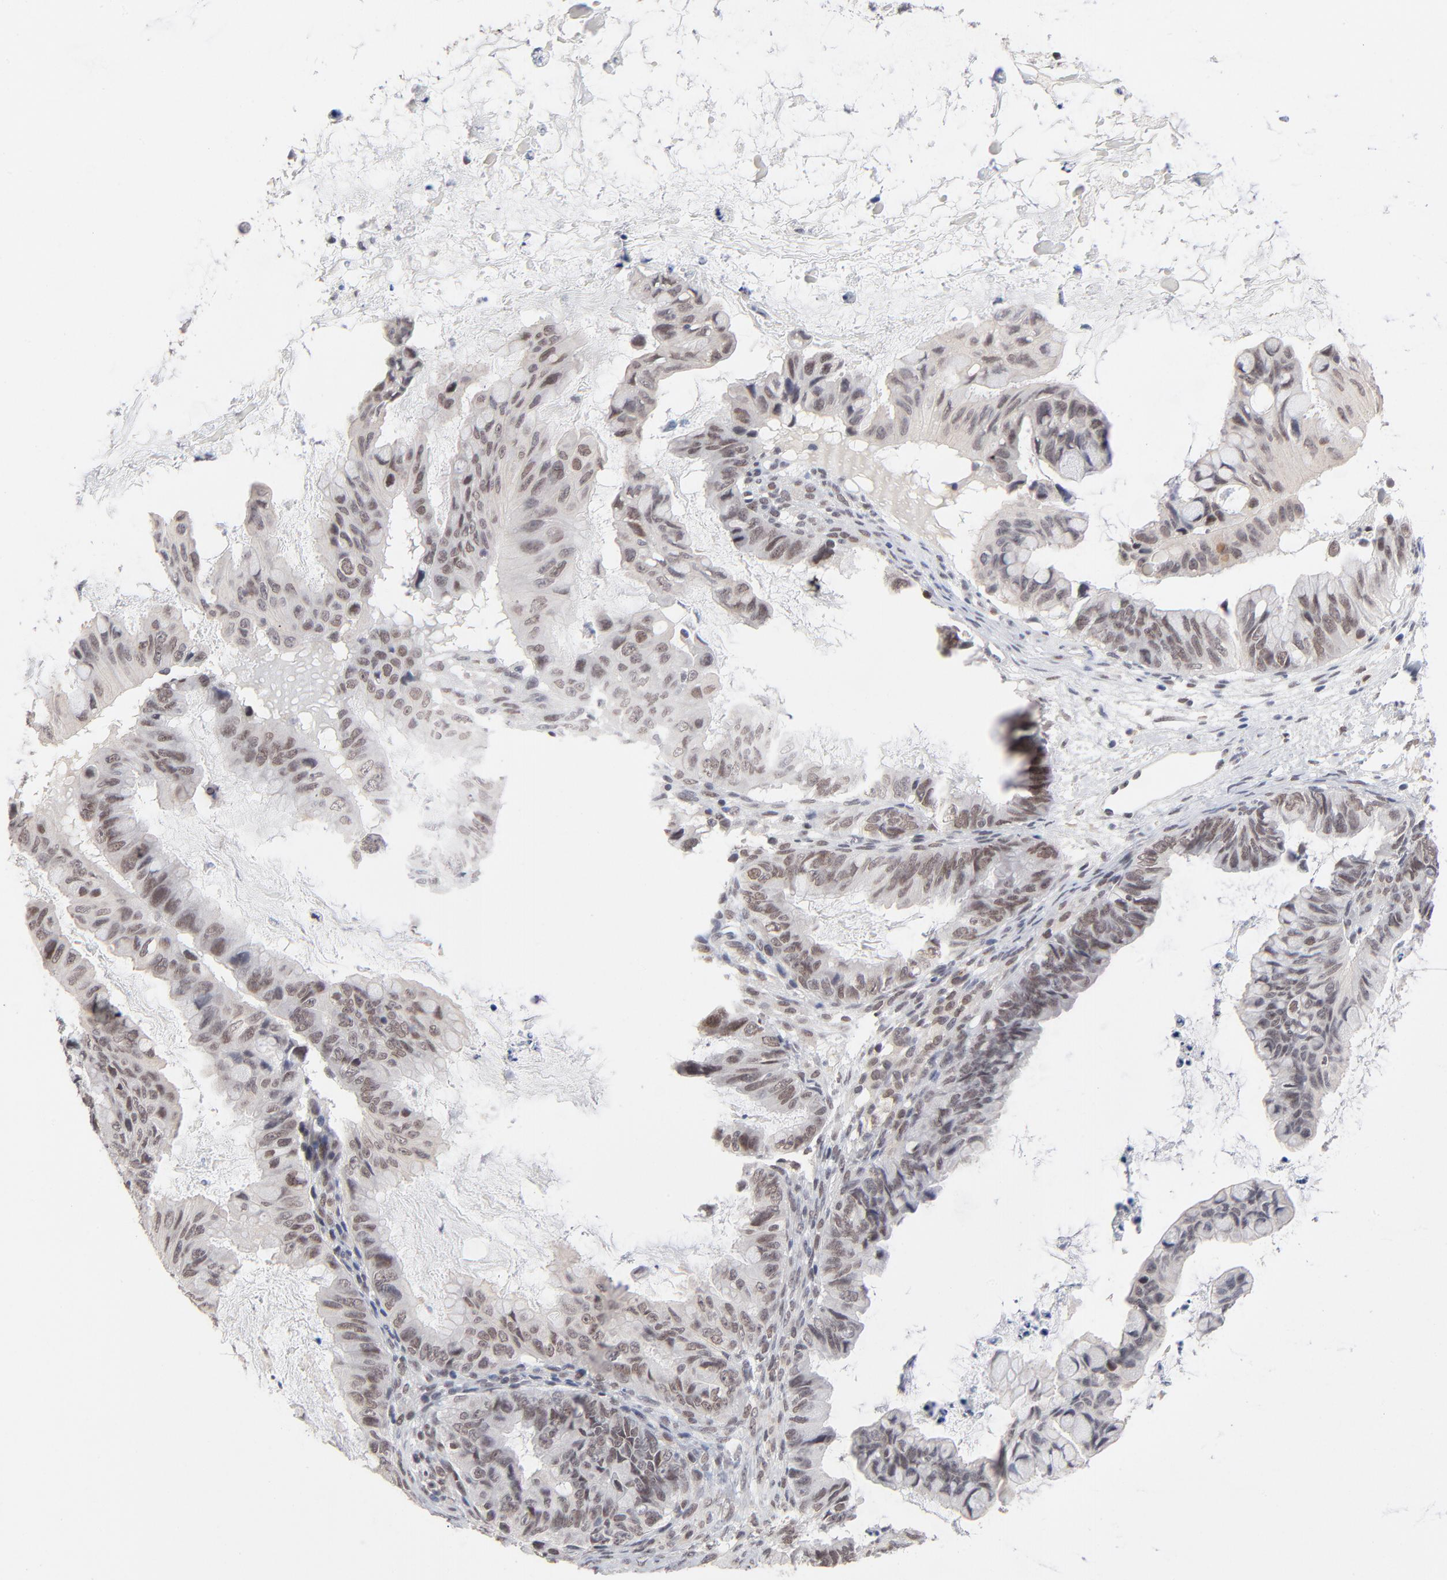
{"staining": {"intensity": "weak", "quantity": "25%-75%", "location": "nuclear"}, "tissue": "ovarian cancer", "cell_type": "Tumor cells", "image_type": "cancer", "snomed": [{"axis": "morphology", "description": "Cystadenocarcinoma, mucinous, NOS"}, {"axis": "topography", "description": "Ovary"}], "caption": "Human mucinous cystadenocarcinoma (ovarian) stained with a brown dye displays weak nuclear positive staining in approximately 25%-75% of tumor cells.", "gene": "MBIP", "patient": {"sex": "female", "age": 36}}